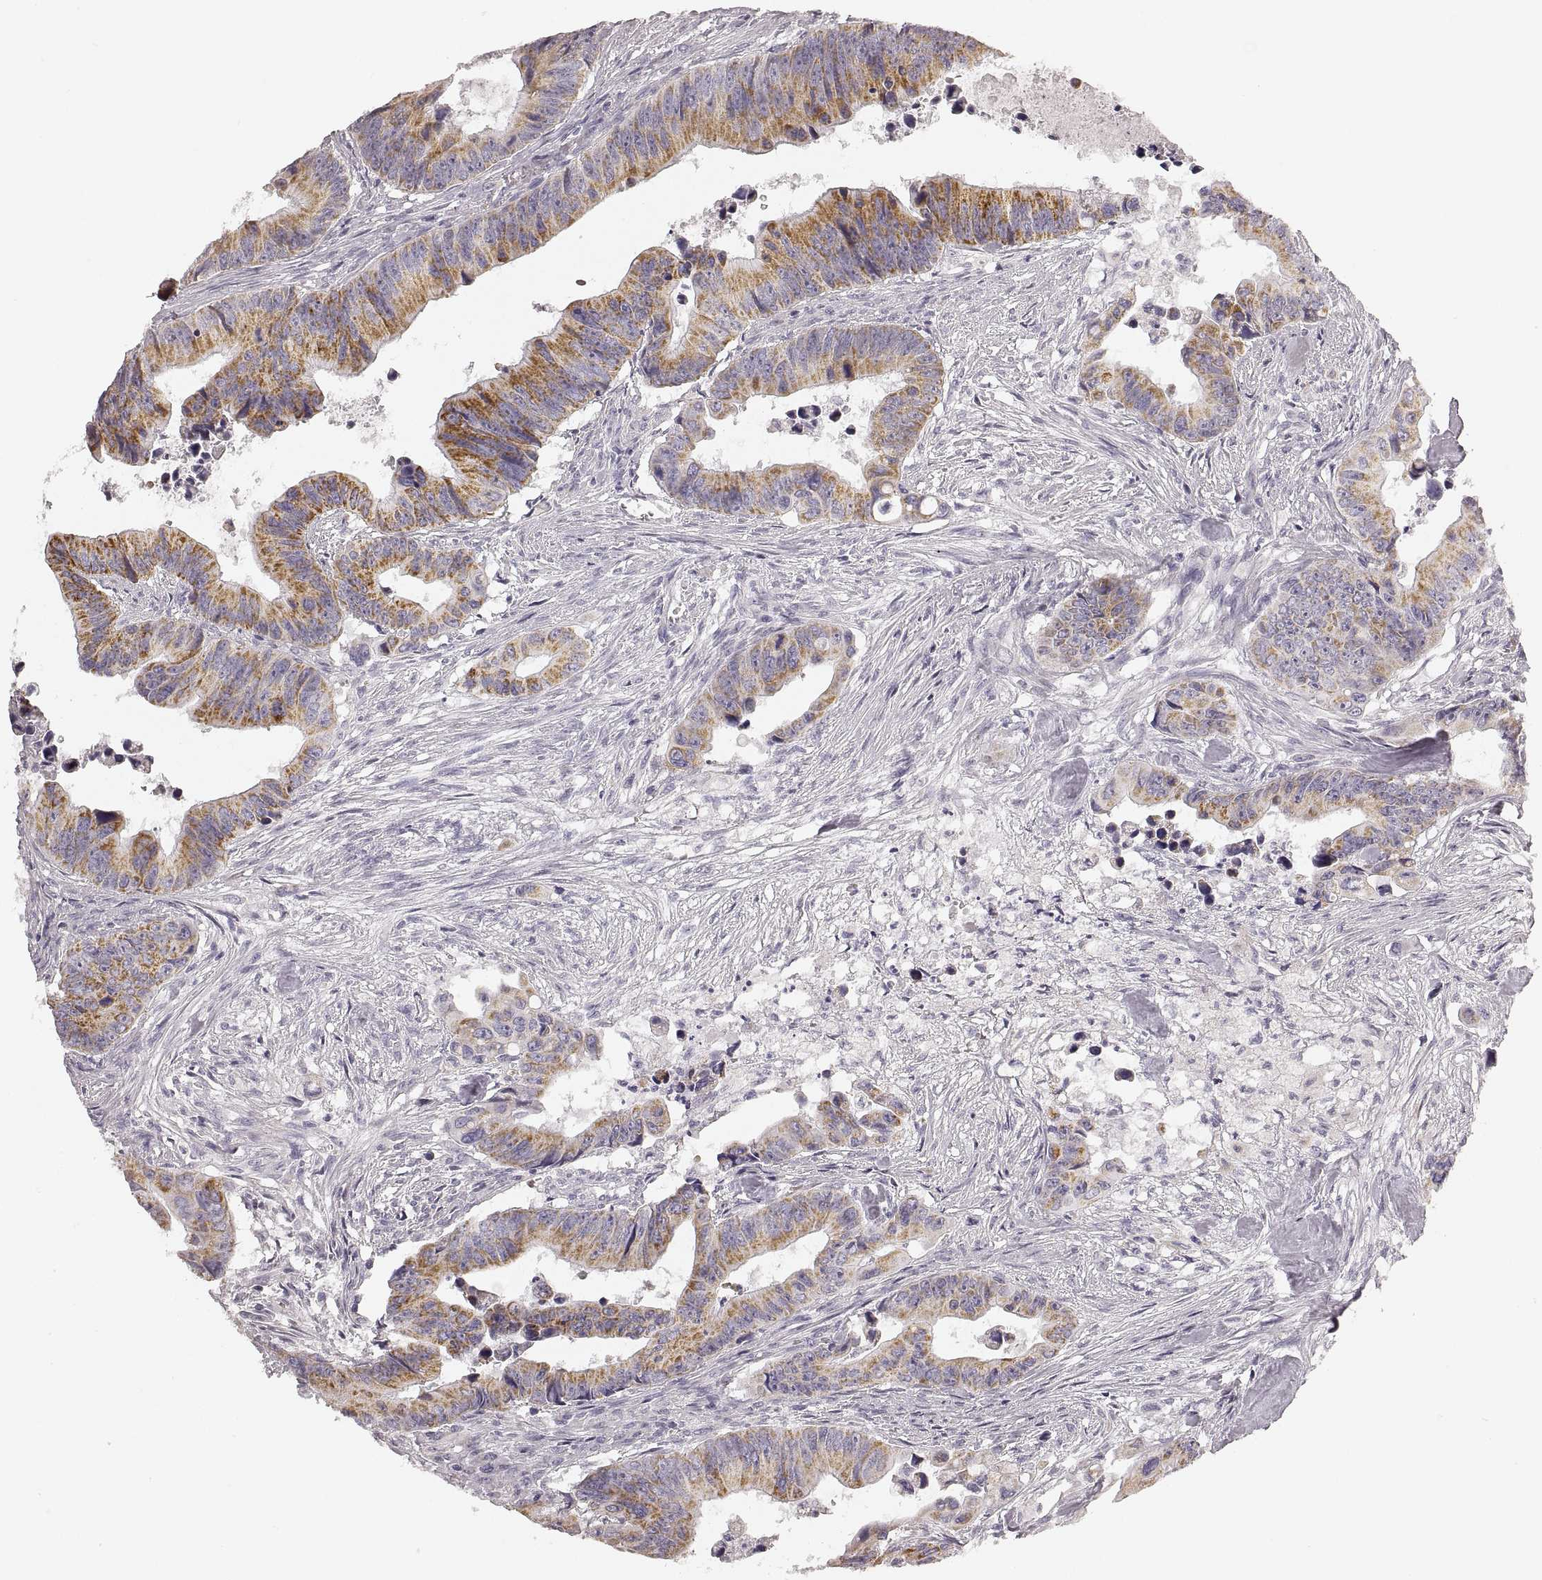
{"staining": {"intensity": "moderate", "quantity": ">75%", "location": "cytoplasmic/membranous"}, "tissue": "colorectal cancer", "cell_type": "Tumor cells", "image_type": "cancer", "snomed": [{"axis": "morphology", "description": "Adenocarcinoma, NOS"}, {"axis": "topography", "description": "Colon"}], "caption": "The photomicrograph reveals a brown stain indicating the presence of a protein in the cytoplasmic/membranous of tumor cells in colorectal cancer (adenocarcinoma). (DAB (3,3'-diaminobenzidine) = brown stain, brightfield microscopy at high magnification).", "gene": "RDH13", "patient": {"sex": "female", "age": 87}}